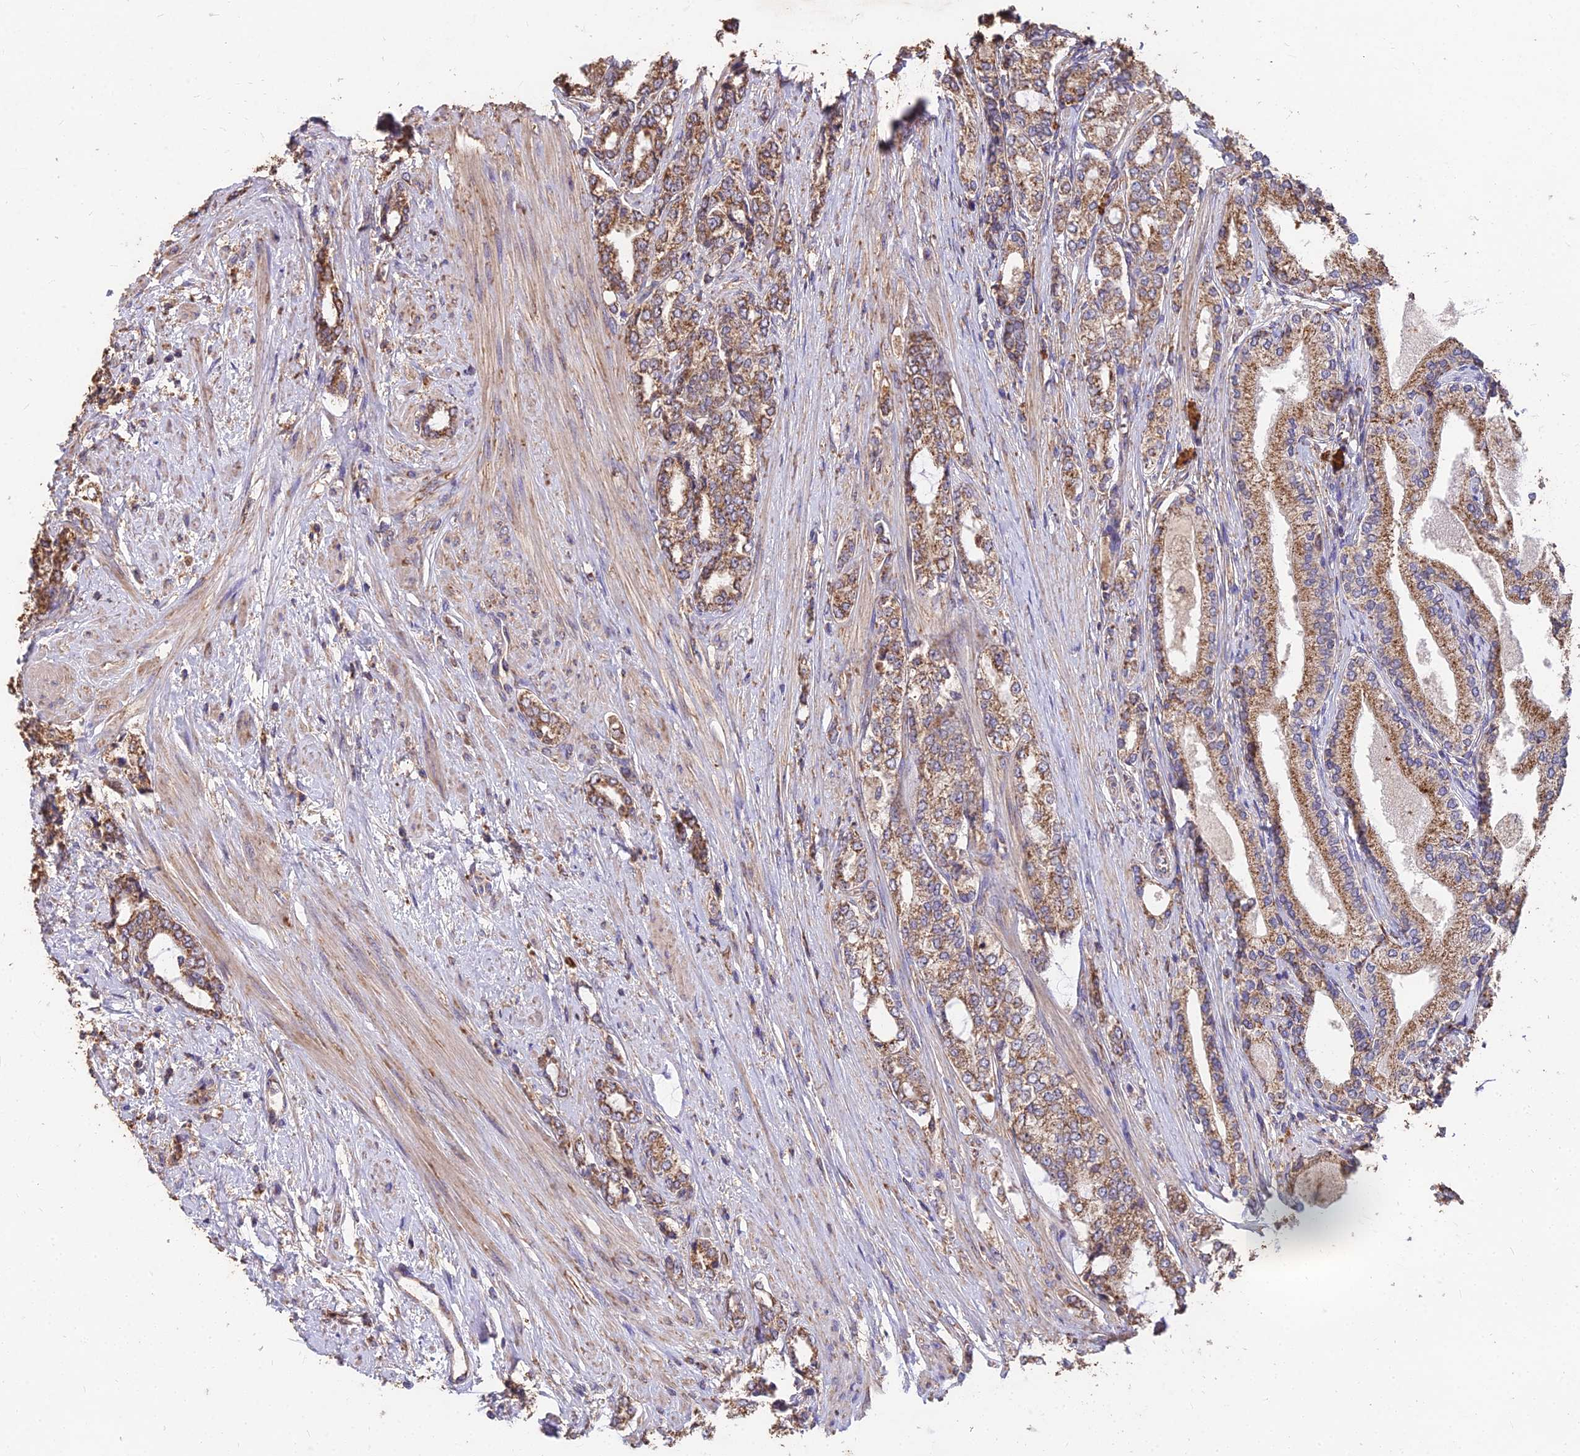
{"staining": {"intensity": "moderate", "quantity": ">75%", "location": "cytoplasmic/membranous"}, "tissue": "prostate cancer", "cell_type": "Tumor cells", "image_type": "cancer", "snomed": [{"axis": "morphology", "description": "Adenocarcinoma, High grade"}, {"axis": "topography", "description": "Prostate"}], "caption": "Immunohistochemical staining of human high-grade adenocarcinoma (prostate) demonstrates medium levels of moderate cytoplasmic/membranous expression in about >75% of tumor cells.", "gene": "CEMIP2", "patient": {"sex": "male", "age": 64}}